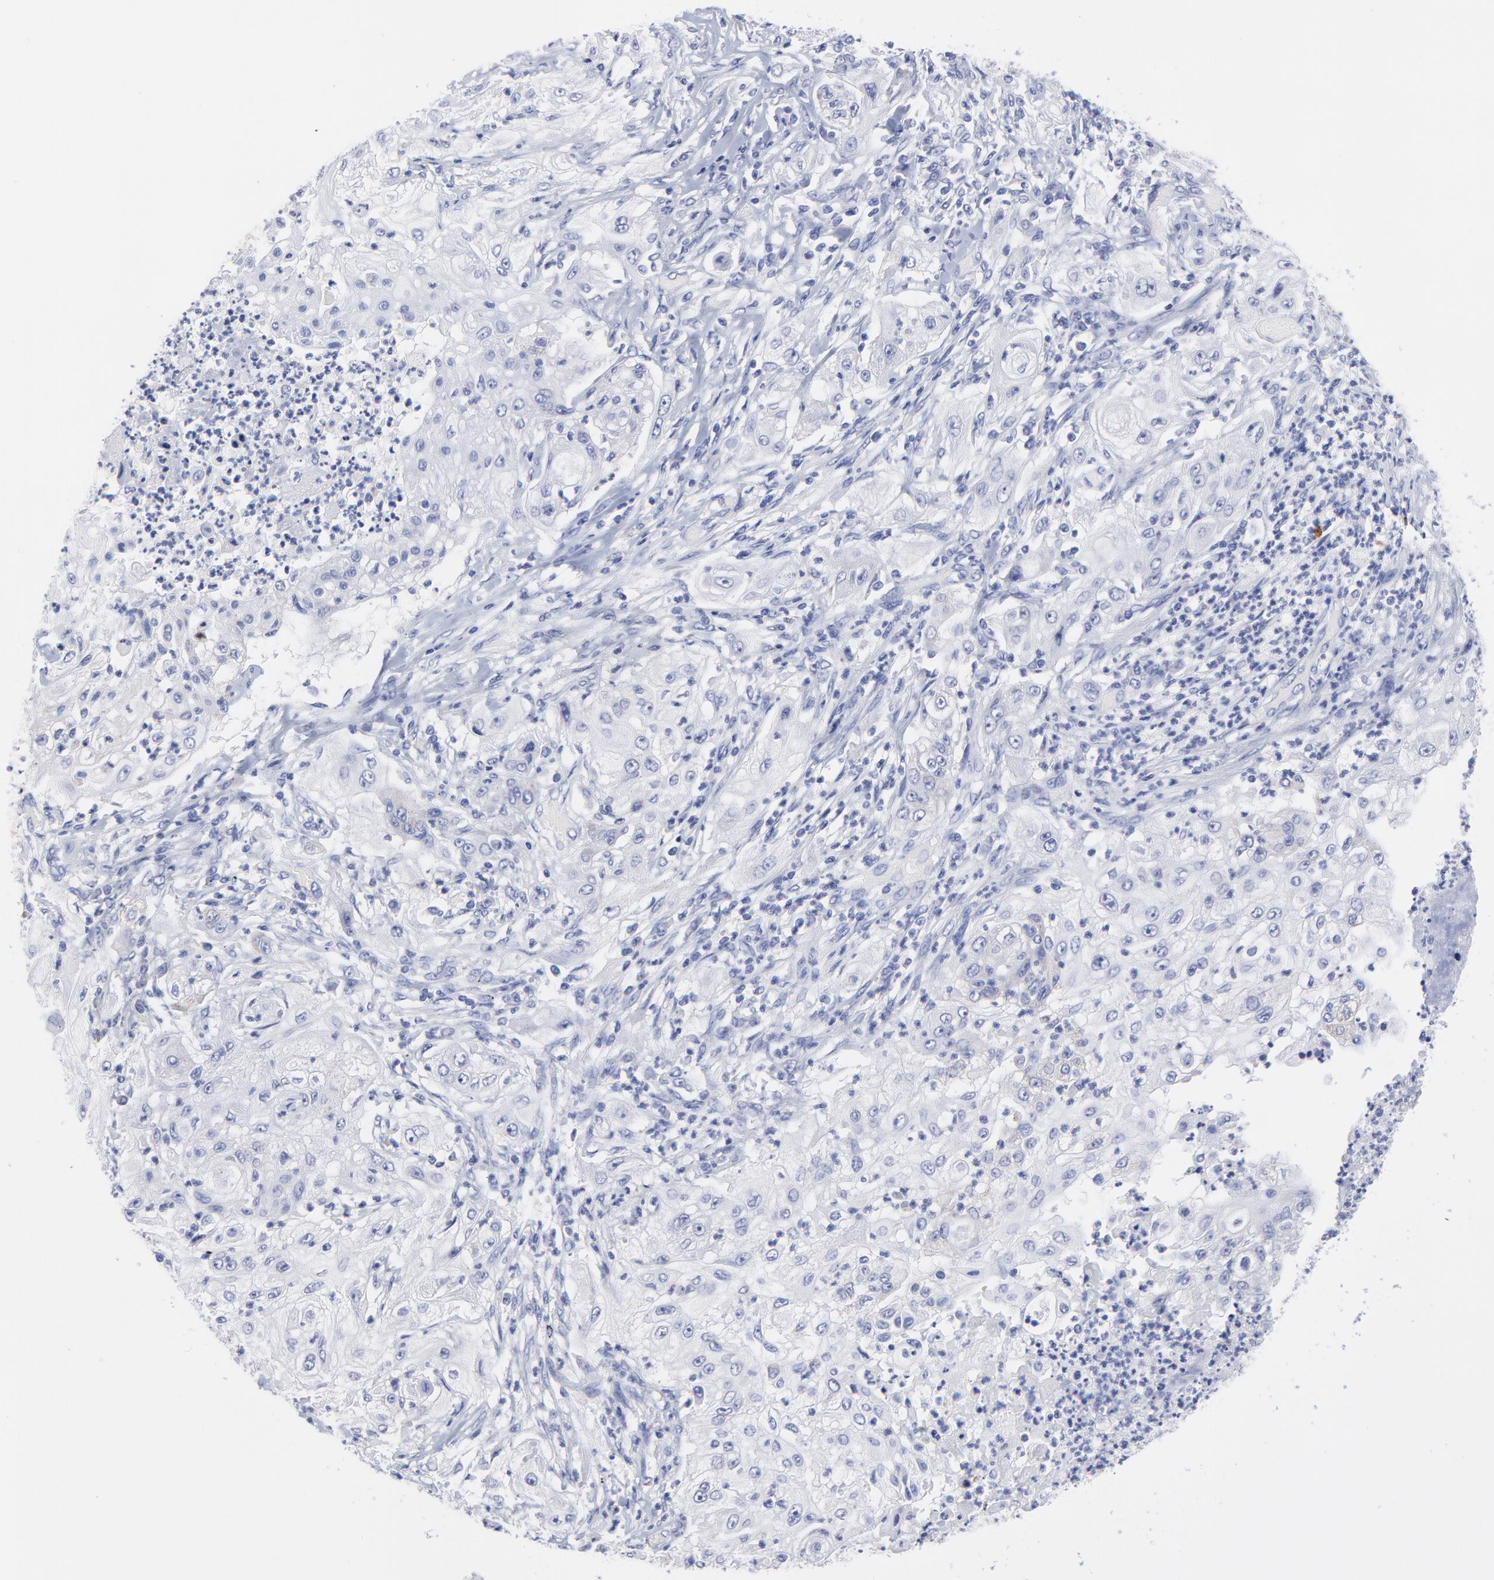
{"staining": {"intensity": "negative", "quantity": "none", "location": "none"}, "tissue": "lung cancer", "cell_type": "Tumor cells", "image_type": "cancer", "snomed": [{"axis": "morphology", "description": "Inflammation, NOS"}, {"axis": "morphology", "description": "Squamous cell carcinoma, NOS"}, {"axis": "topography", "description": "Lymph node"}, {"axis": "topography", "description": "Soft tissue"}, {"axis": "topography", "description": "Lung"}], "caption": "High magnification brightfield microscopy of lung cancer (squamous cell carcinoma) stained with DAB (3,3'-diaminobenzidine) (brown) and counterstained with hematoxylin (blue): tumor cells show no significant positivity.", "gene": "DUSP9", "patient": {"sex": "male", "age": 66}}